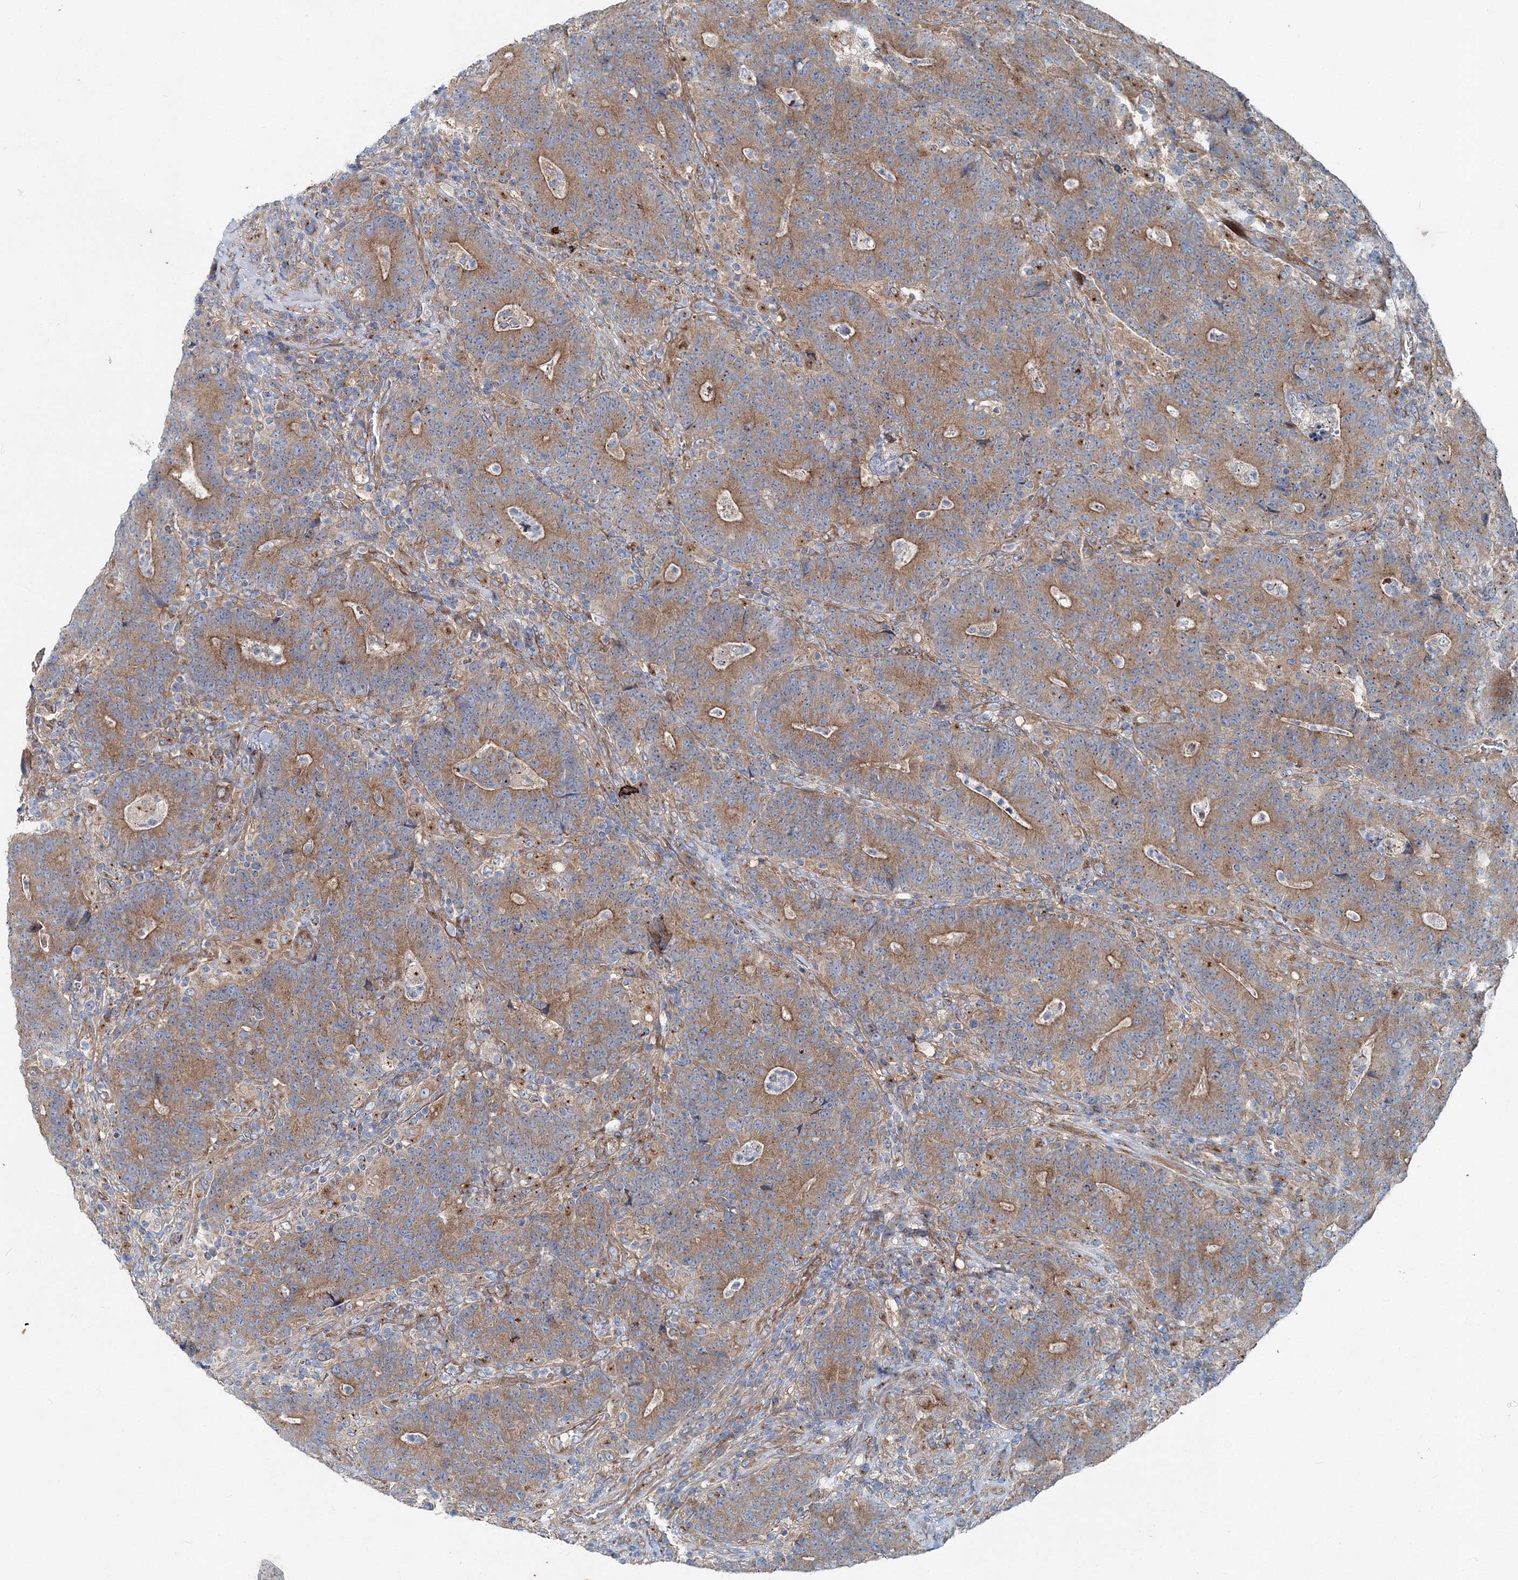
{"staining": {"intensity": "moderate", "quantity": ">75%", "location": "cytoplasmic/membranous"}, "tissue": "colorectal cancer", "cell_type": "Tumor cells", "image_type": "cancer", "snomed": [{"axis": "morphology", "description": "Normal tissue, NOS"}, {"axis": "morphology", "description": "Adenocarcinoma, NOS"}, {"axis": "topography", "description": "Colon"}], "caption": "The image shows a brown stain indicating the presence of a protein in the cytoplasmic/membranous of tumor cells in colorectal cancer.", "gene": "MPHOSPH9", "patient": {"sex": "female", "age": 75}}